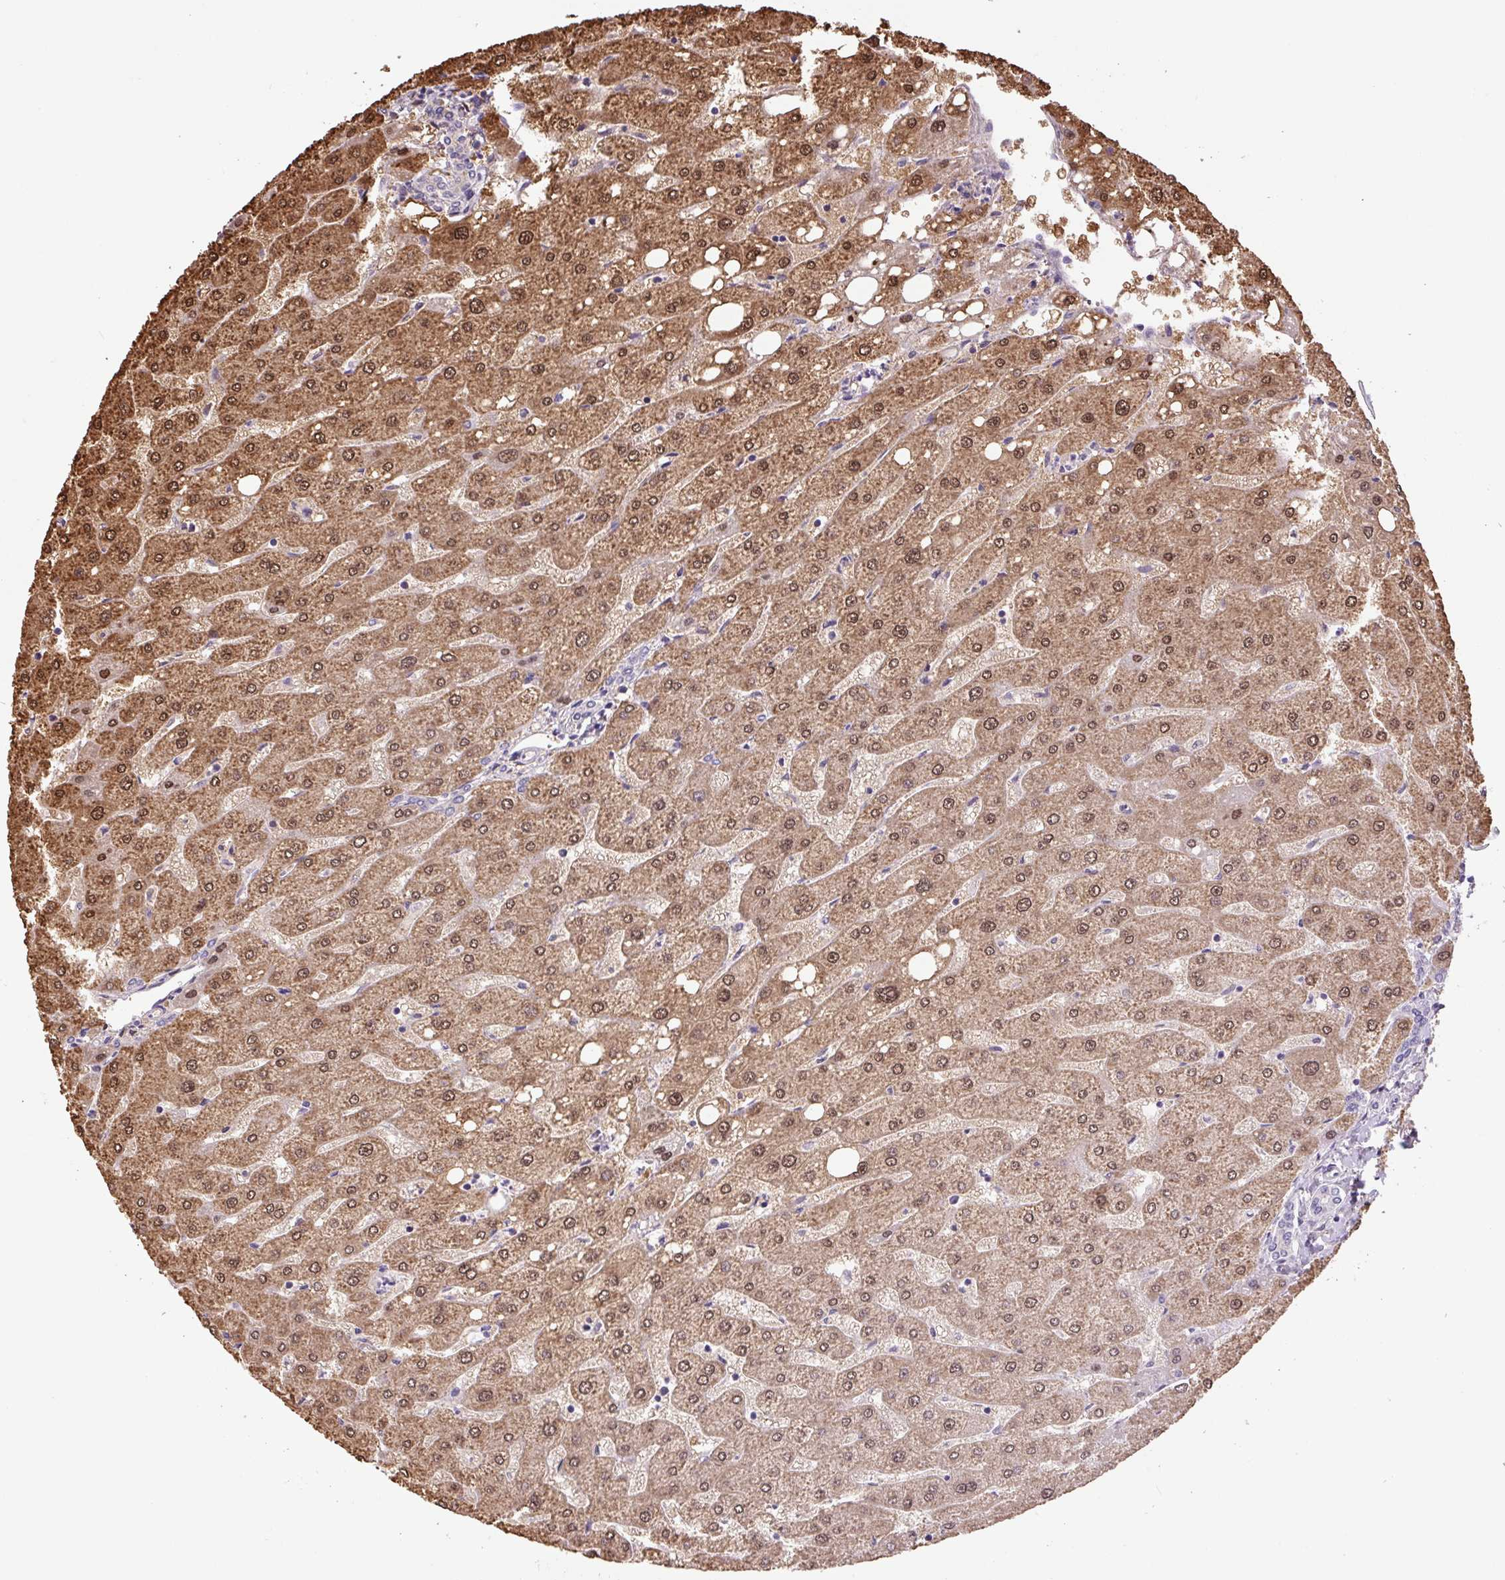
{"staining": {"intensity": "negative", "quantity": "none", "location": "none"}, "tissue": "liver", "cell_type": "Cholangiocytes", "image_type": "normal", "snomed": [{"axis": "morphology", "description": "Normal tissue, NOS"}, {"axis": "topography", "description": "Liver"}], "caption": "The immunohistochemistry (IHC) micrograph has no significant staining in cholangiocytes of liver.", "gene": "SGF29", "patient": {"sex": "male", "age": 67}}